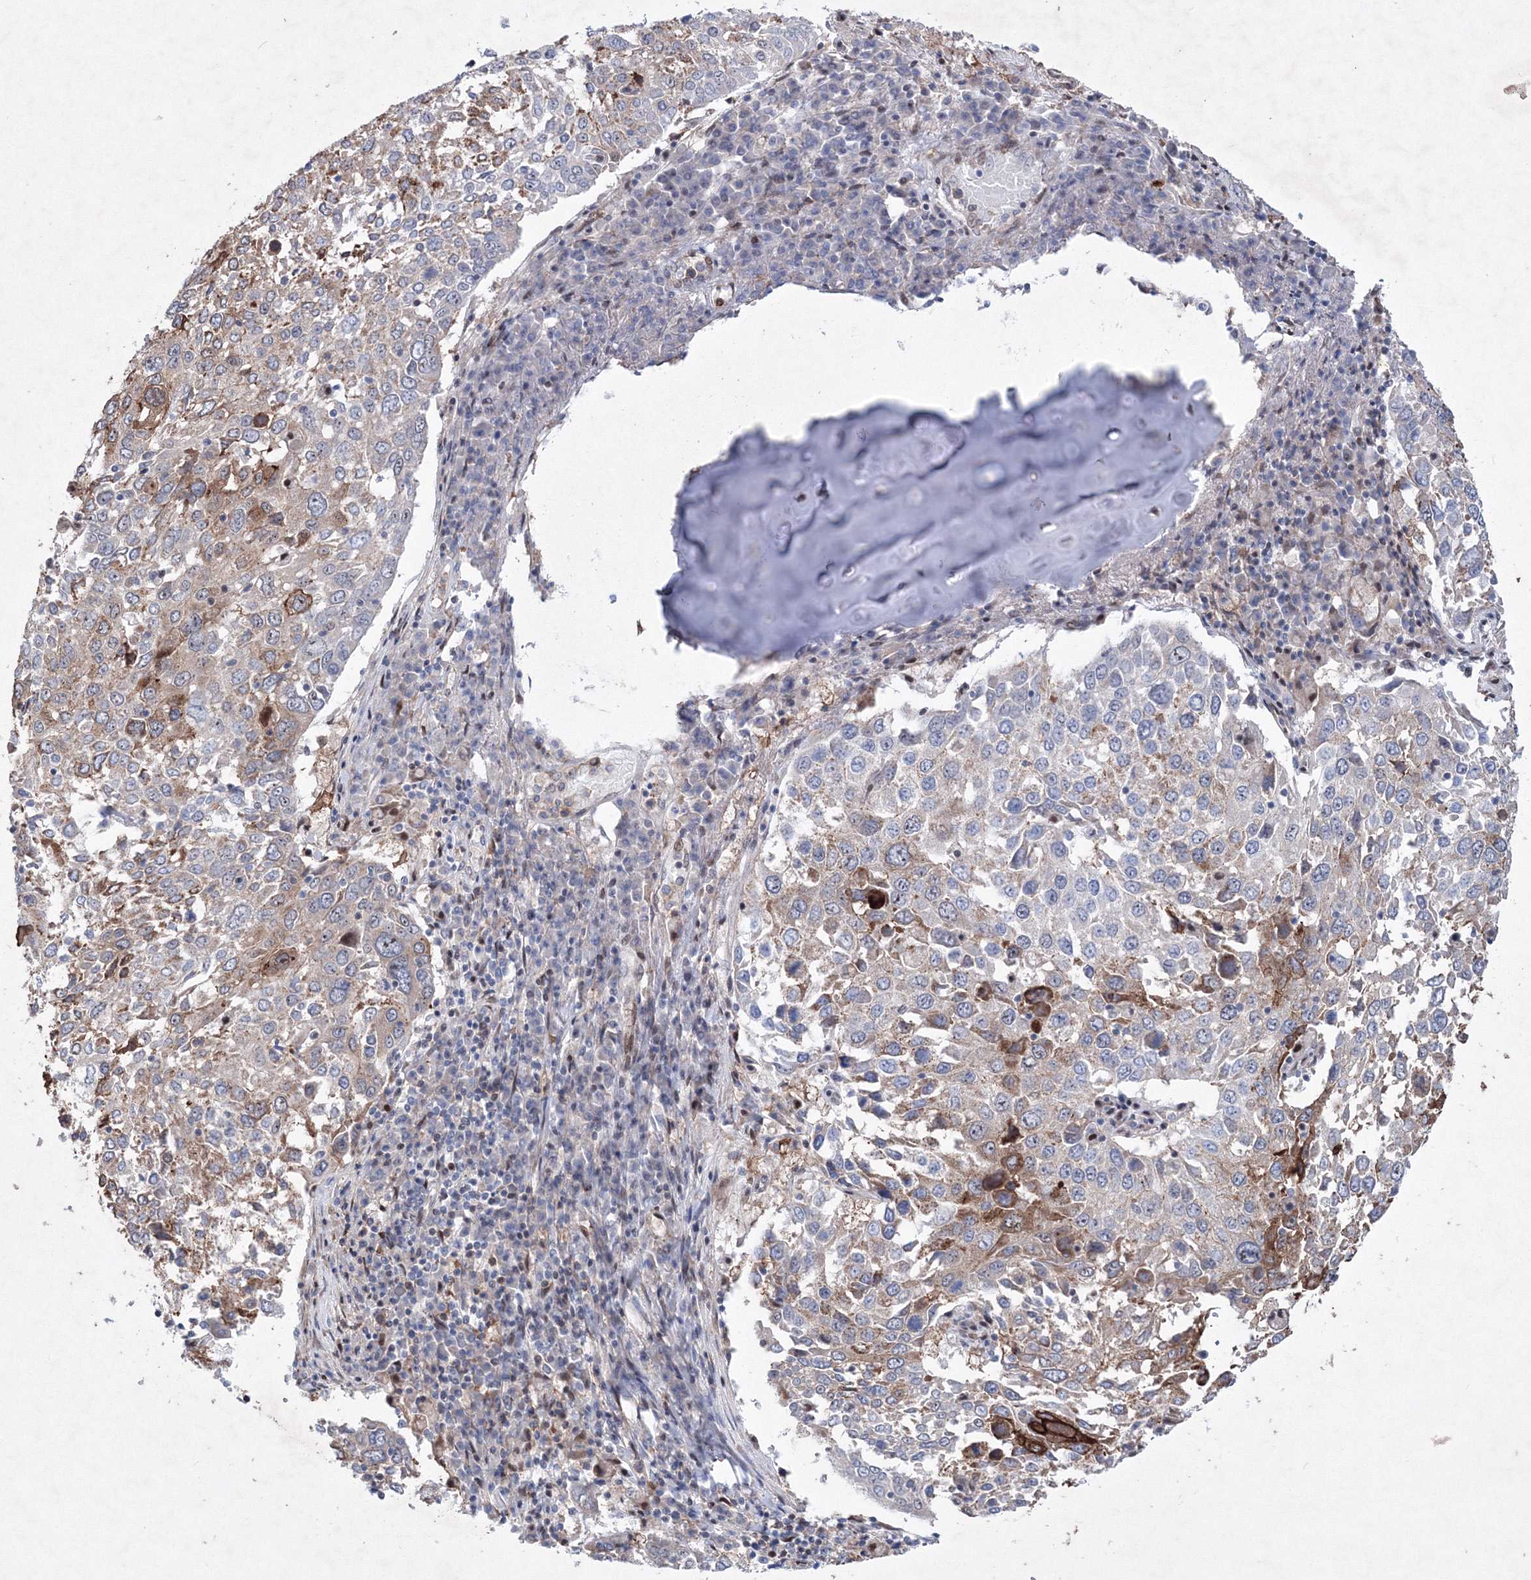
{"staining": {"intensity": "moderate", "quantity": "<25%", "location": "cytoplasmic/membranous"}, "tissue": "lung cancer", "cell_type": "Tumor cells", "image_type": "cancer", "snomed": [{"axis": "morphology", "description": "Squamous cell carcinoma, NOS"}, {"axis": "topography", "description": "Lung"}], "caption": "Moderate cytoplasmic/membranous expression for a protein is appreciated in about <25% of tumor cells of lung cancer (squamous cell carcinoma) using IHC.", "gene": "RNPEPL1", "patient": {"sex": "male", "age": 65}}